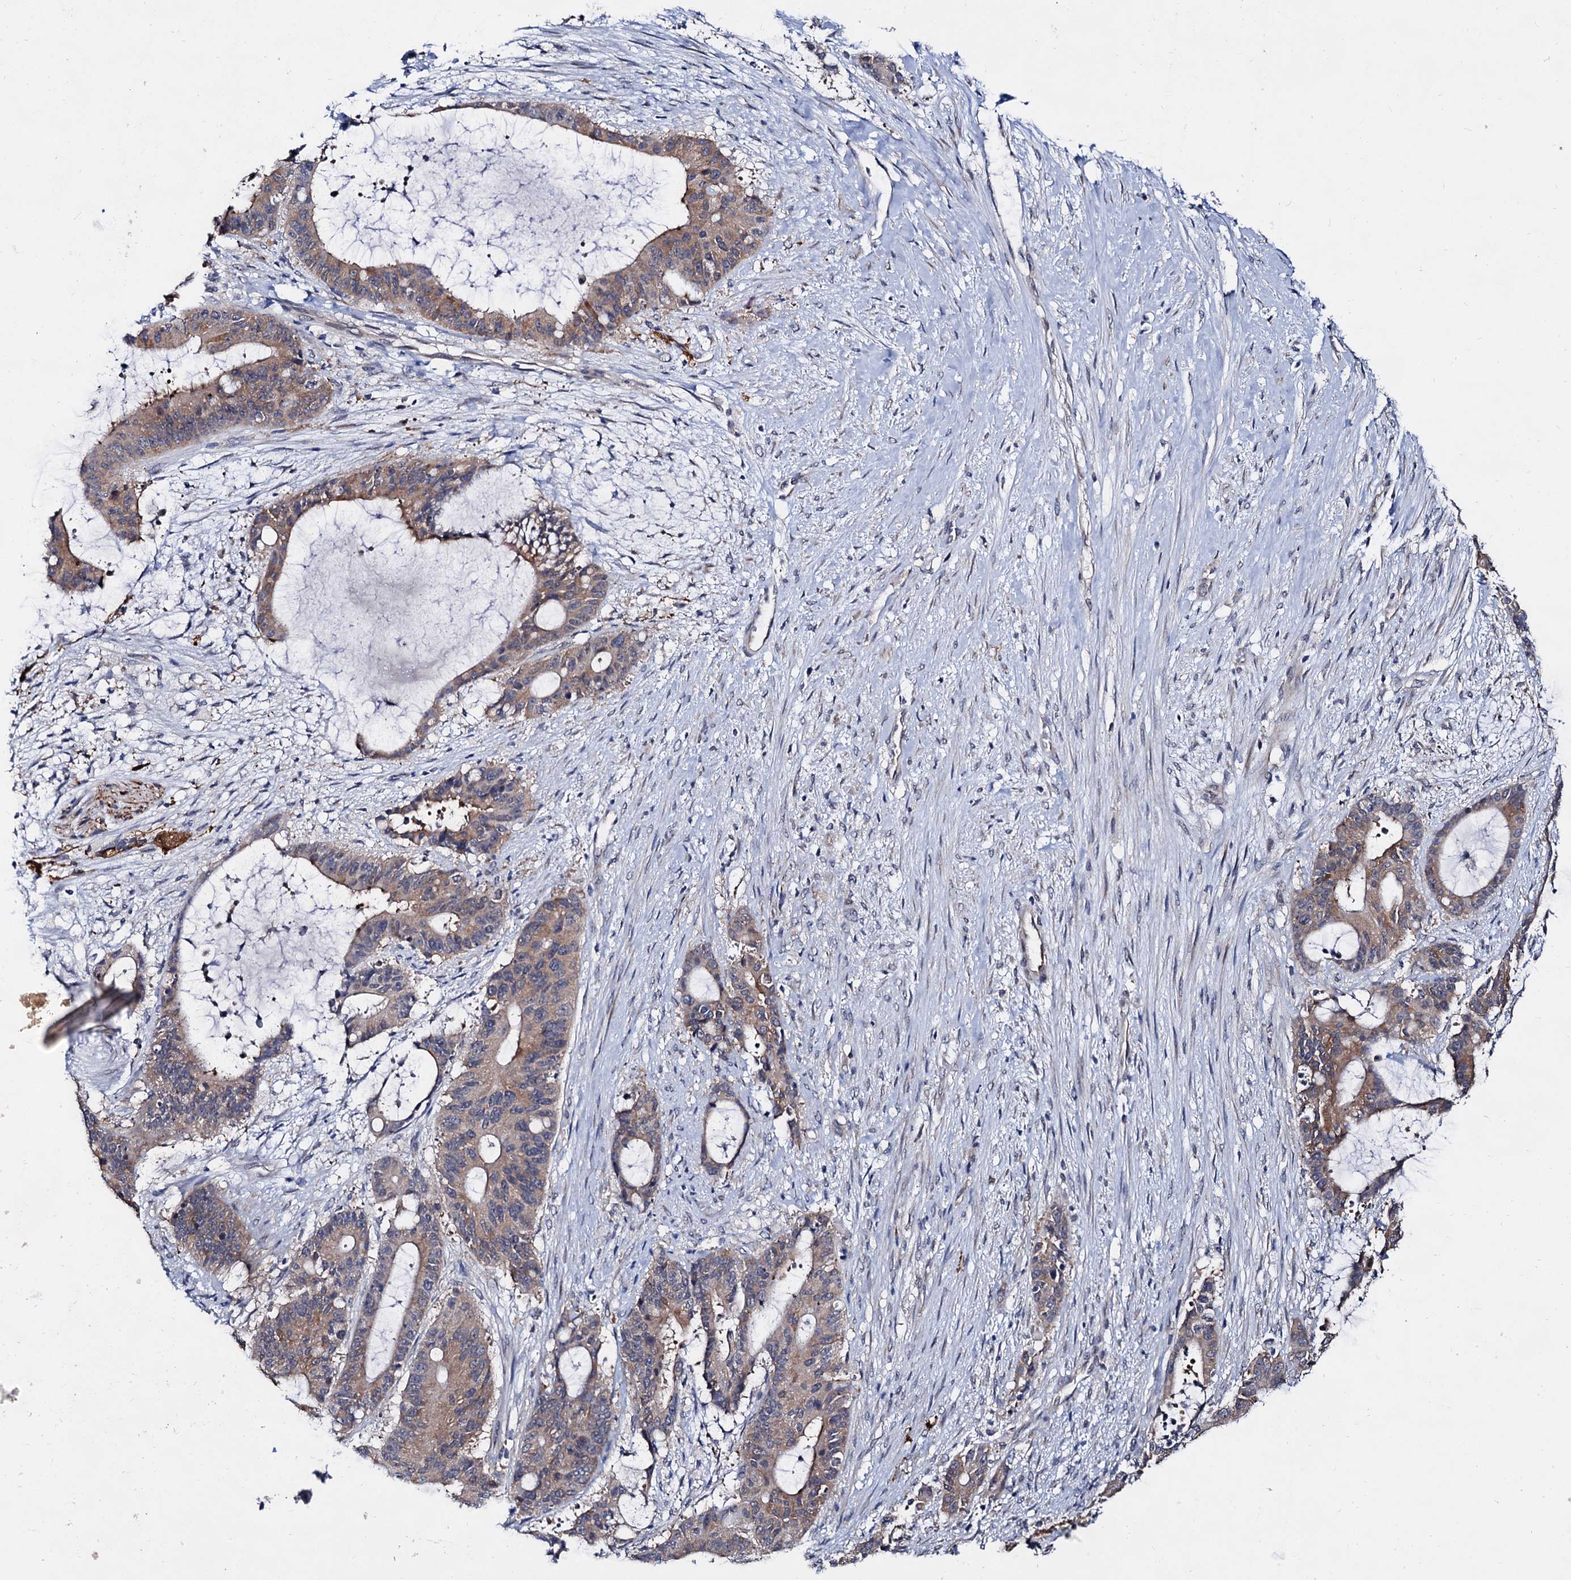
{"staining": {"intensity": "weak", "quantity": ">75%", "location": "cytoplasmic/membranous"}, "tissue": "liver cancer", "cell_type": "Tumor cells", "image_type": "cancer", "snomed": [{"axis": "morphology", "description": "Normal tissue, NOS"}, {"axis": "morphology", "description": "Cholangiocarcinoma"}, {"axis": "topography", "description": "Liver"}, {"axis": "topography", "description": "Peripheral nerve tissue"}], "caption": "Liver cancer (cholangiocarcinoma) stained with a brown dye demonstrates weak cytoplasmic/membranous positive positivity in approximately >75% of tumor cells.", "gene": "CAPRIN2", "patient": {"sex": "female", "age": 73}}